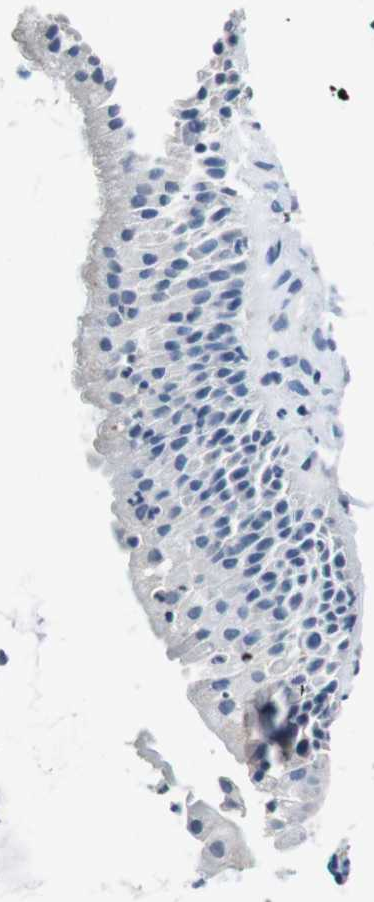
{"staining": {"intensity": "negative", "quantity": "none", "location": "none"}, "tissue": "nasopharynx", "cell_type": "Respiratory epithelial cells", "image_type": "normal", "snomed": [{"axis": "morphology", "description": "Normal tissue, NOS"}, {"axis": "topography", "description": "Nasopharynx"}], "caption": "High power microscopy photomicrograph of an IHC histopathology image of benign nasopharynx, revealing no significant staining in respiratory epithelial cells.", "gene": "SLC2A8", "patient": {"sex": "female", "age": 51}}